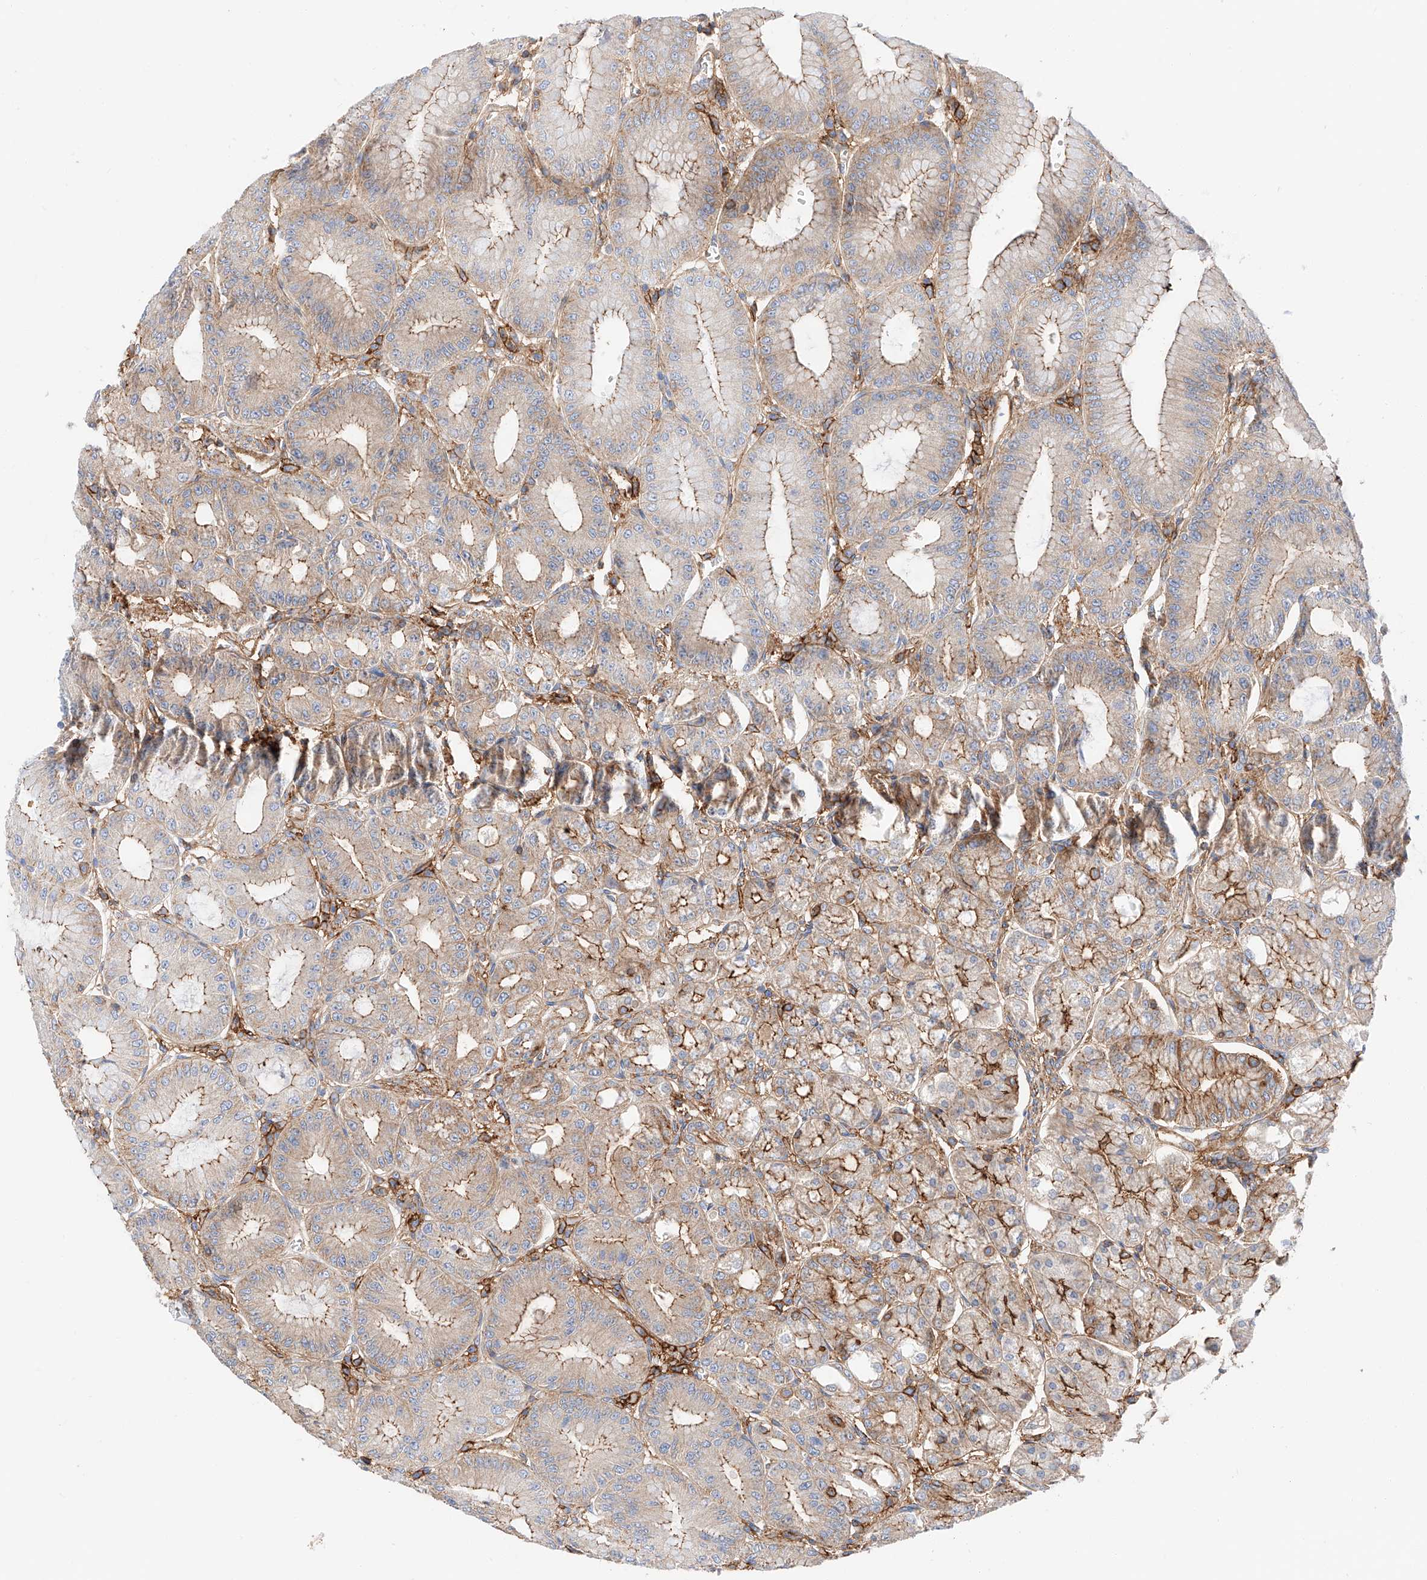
{"staining": {"intensity": "strong", "quantity": "25%-75%", "location": "cytoplasmic/membranous"}, "tissue": "stomach", "cell_type": "Glandular cells", "image_type": "normal", "snomed": [{"axis": "morphology", "description": "Normal tissue, NOS"}, {"axis": "topography", "description": "Stomach, lower"}], "caption": "Immunohistochemistry (IHC) of unremarkable stomach exhibits high levels of strong cytoplasmic/membranous expression in about 25%-75% of glandular cells.", "gene": "ENSG00000259132", "patient": {"sex": "male", "age": 71}}